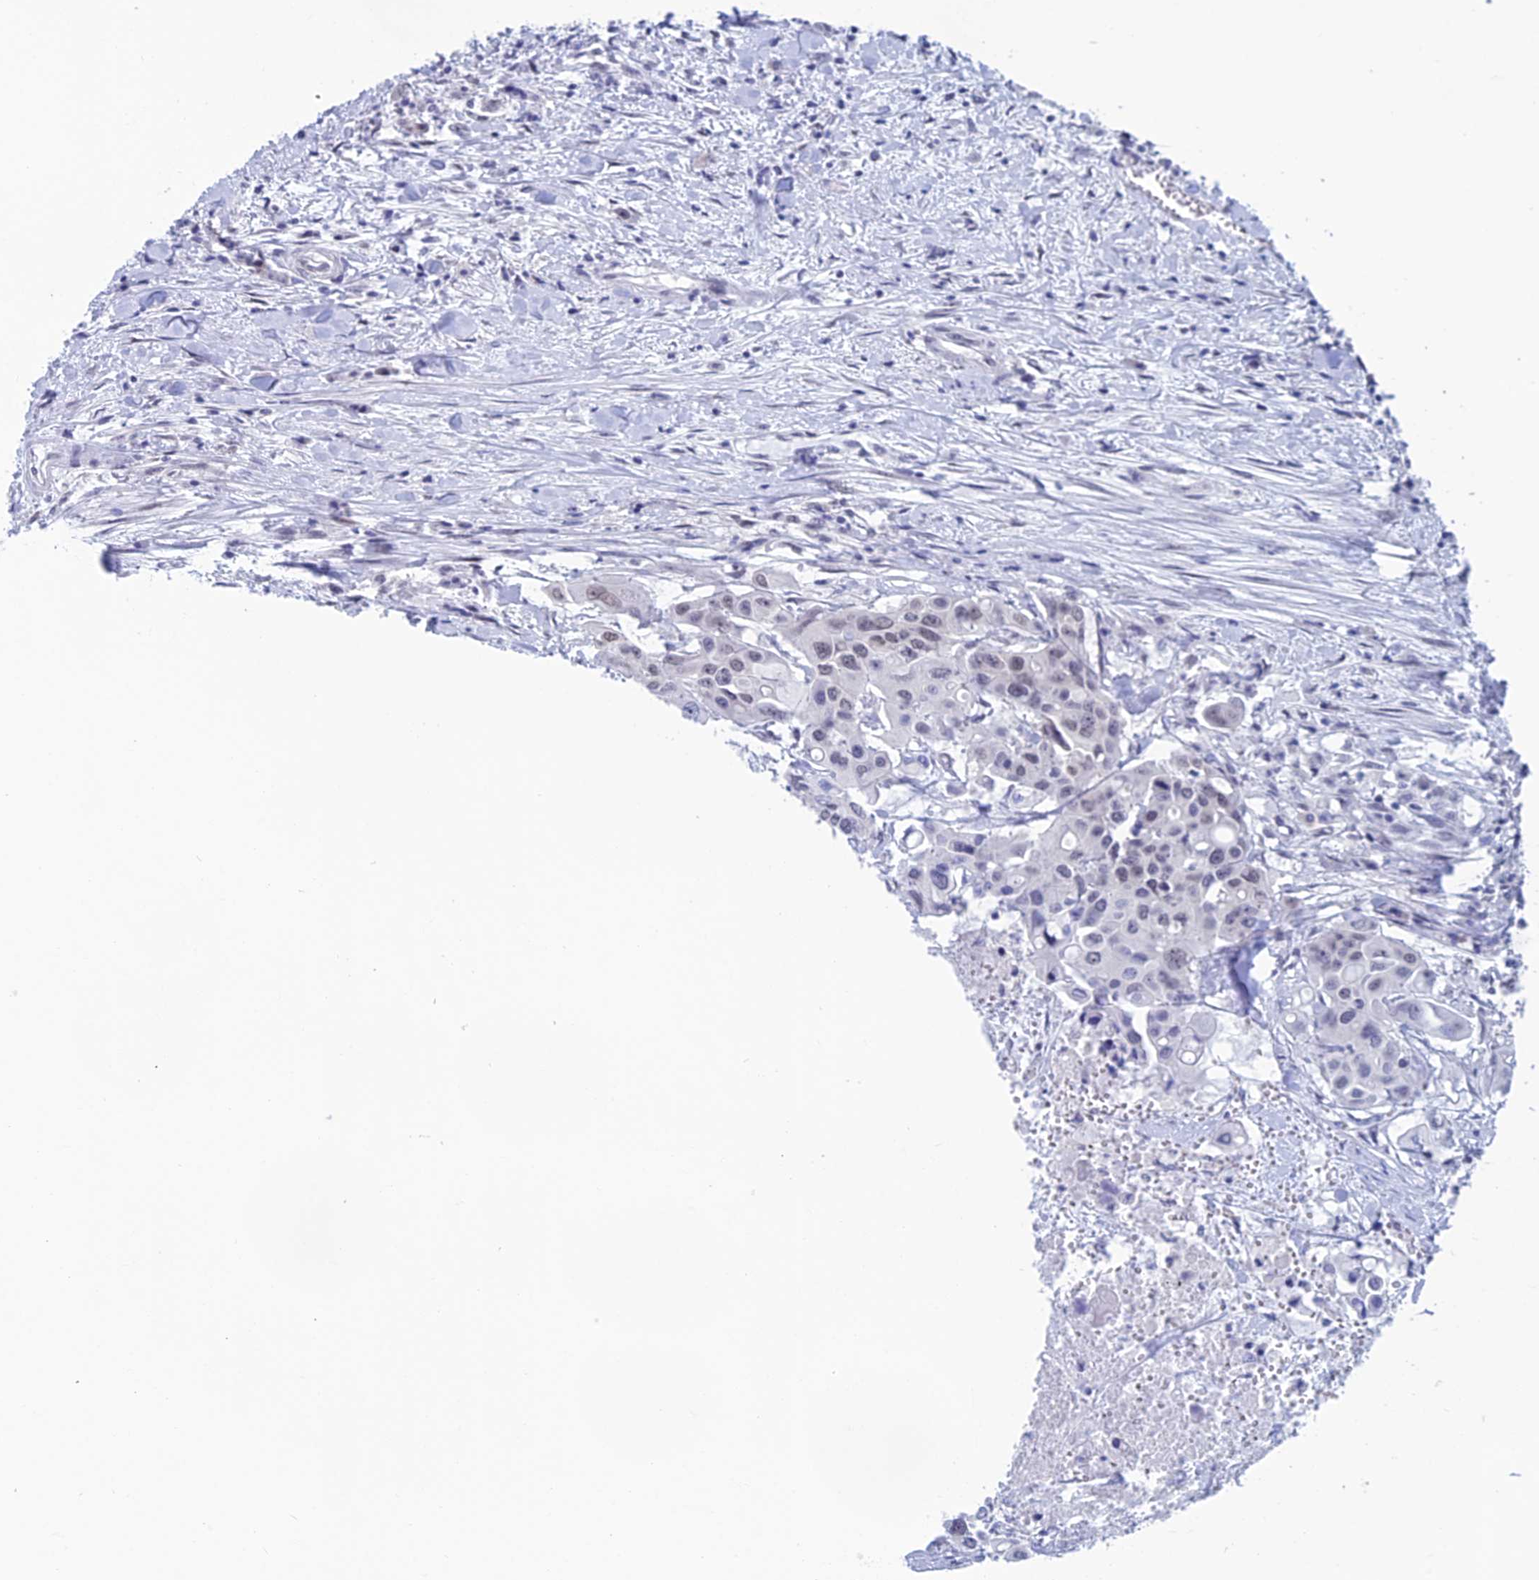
{"staining": {"intensity": "weak", "quantity": "<25%", "location": "nuclear"}, "tissue": "colorectal cancer", "cell_type": "Tumor cells", "image_type": "cancer", "snomed": [{"axis": "morphology", "description": "Adenocarcinoma, NOS"}, {"axis": "topography", "description": "Colon"}], "caption": "Tumor cells are negative for brown protein staining in adenocarcinoma (colorectal).", "gene": "NABP2", "patient": {"sex": "male", "age": 77}}